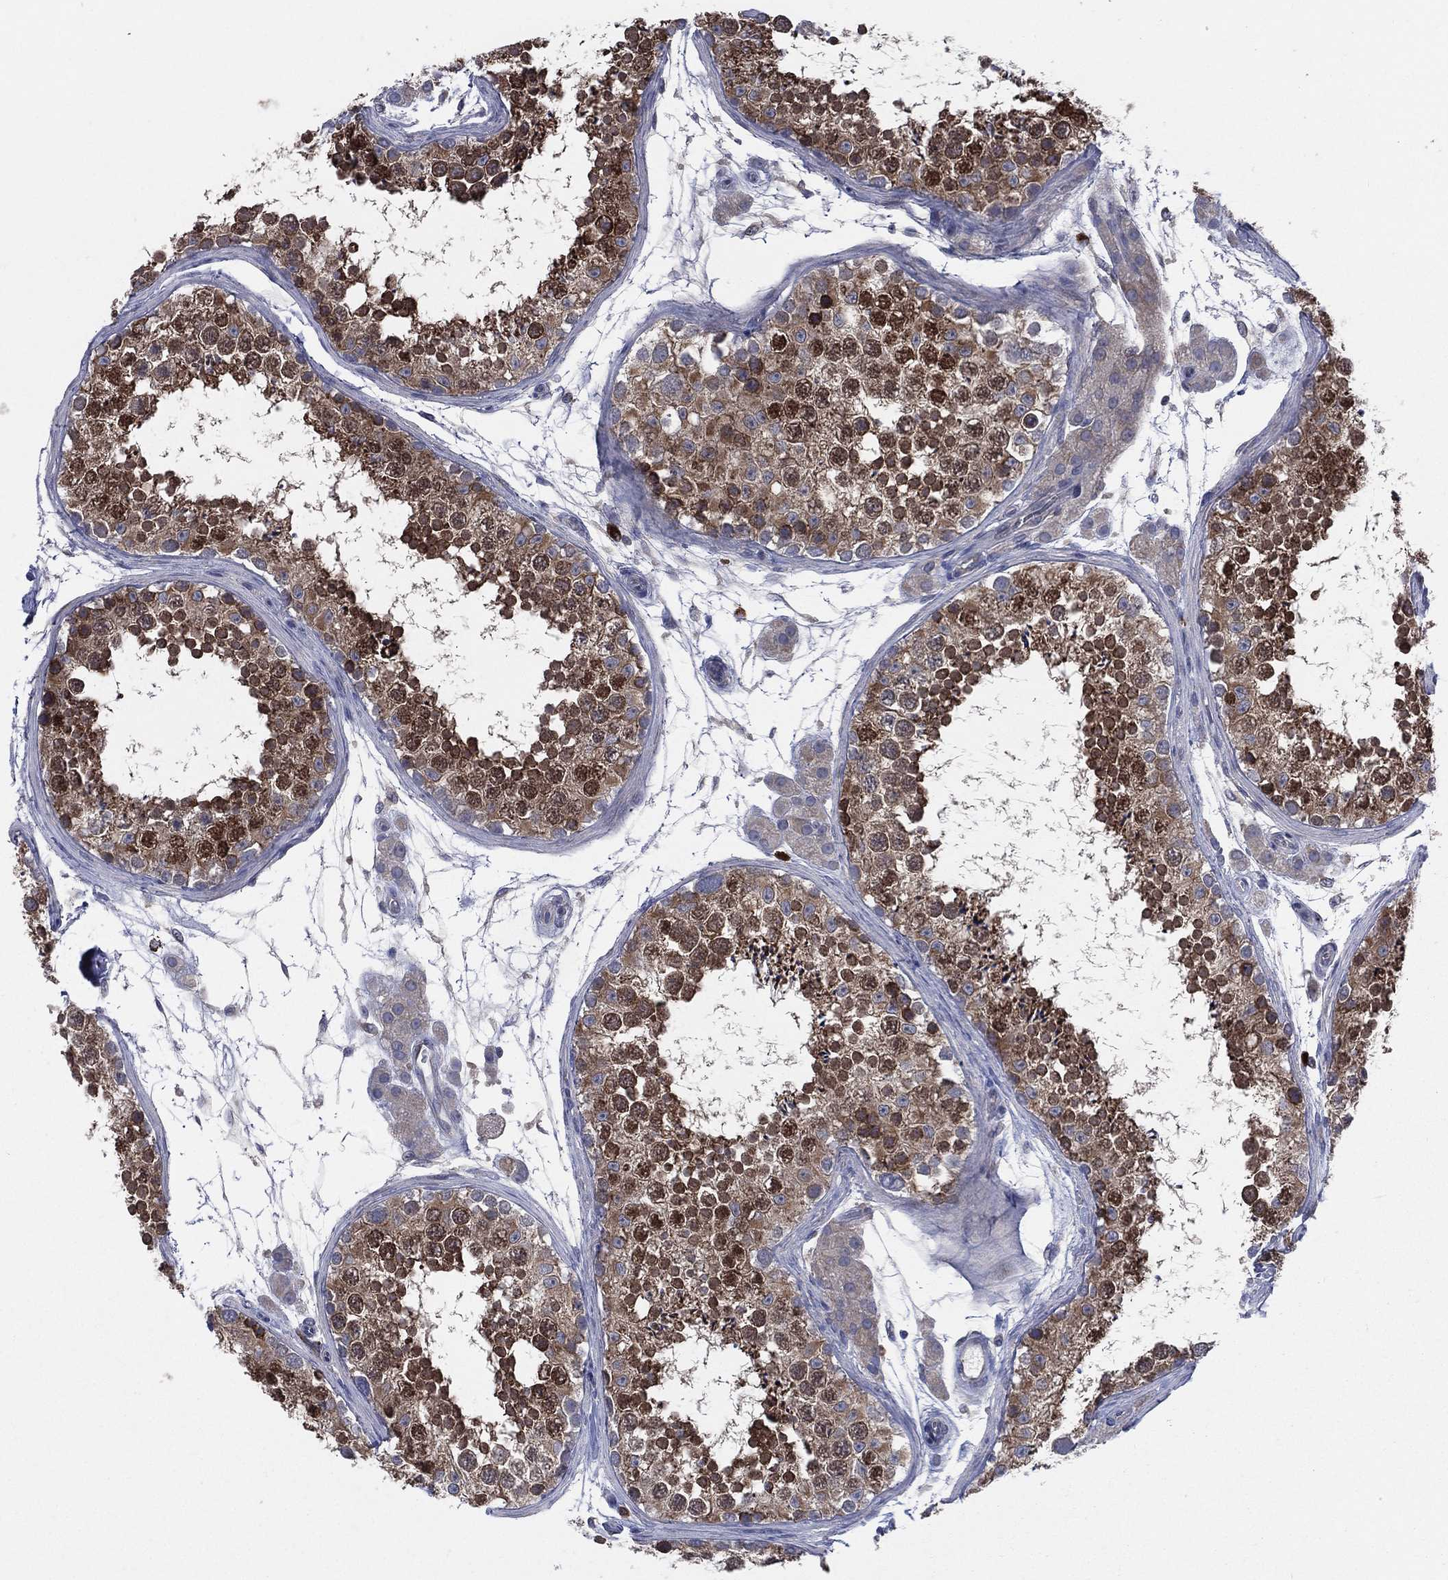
{"staining": {"intensity": "strong", "quantity": "25%-75%", "location": "cytoplasmic/membranous"}, "tissue": "testis", "cell_type": "Cells in seminiferous ducts", "image_type": "normal", "snomed": [{"axis": "morphology", "description": "Normal tissue, NOS"}, {"axis": "topography", "description": "Testis"}], "caption": "Protein expression by immunohistochemistry (IHC) reveals strong cytoplasmic/membranous expression in about 25%-75% of cells in seminiferous ducts in normal testis. (DAB (3,3'-diaminobenzidine) IHC, brown staining for protein, blue staining for nuclei).", "gene": "CCDC159", "patient": {"sex": "male", "age": 41}}